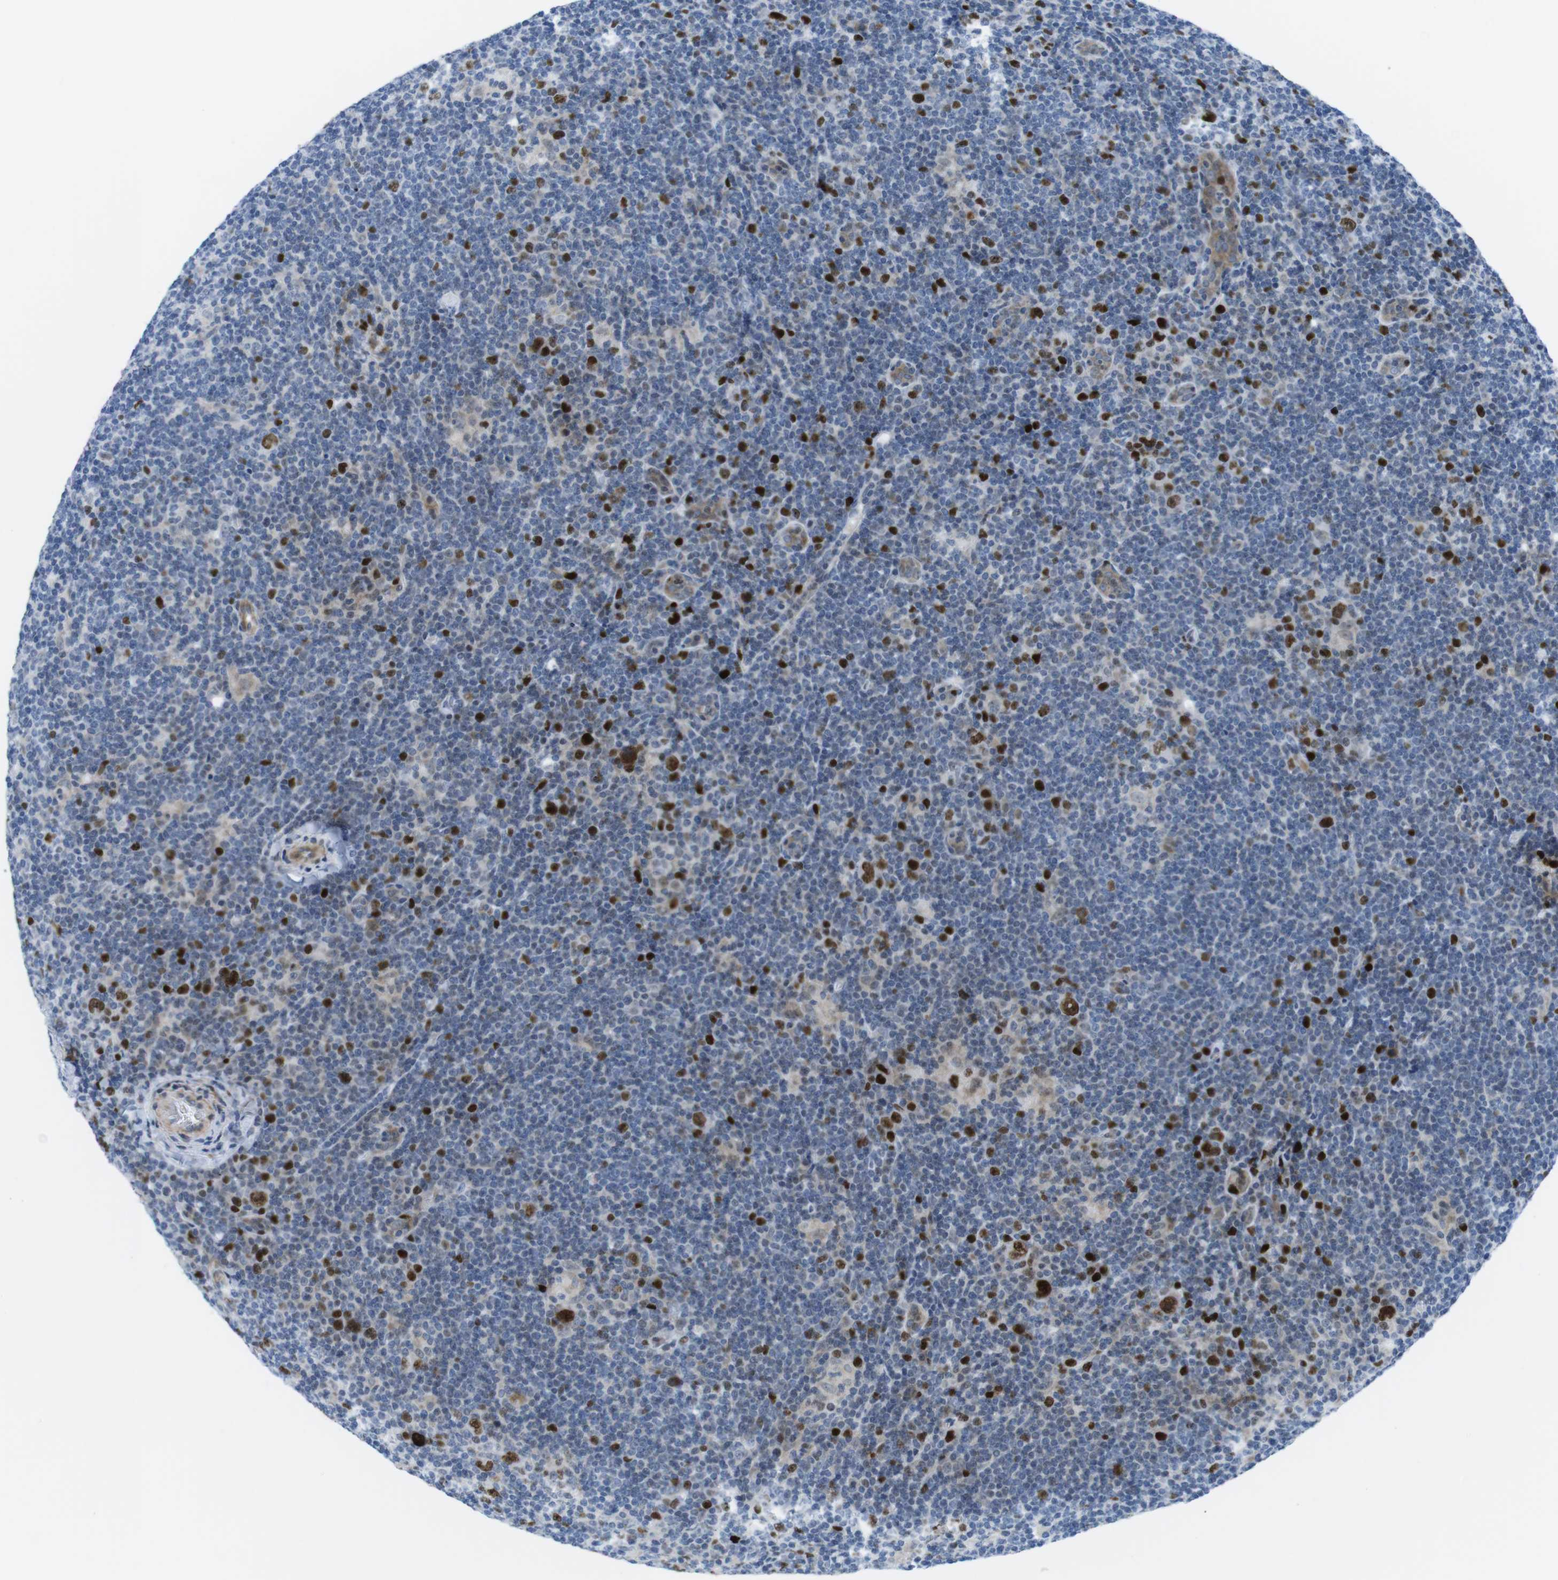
{"staining": {"intensity": "moderate", "quantity": "25%-75%", "location": "cytoplasmic/membranous,nuclear"}, "tissue": "lymphoma", "cell_type": "Tumor cells", "image_type": "cancer", "snomed": [{"axis": "morphology", "description": "Hodgkin's disease, NOS"}, {"axis": "topography", "description": "Lymph node"}], "caption": "Immunohistochemical staining of human Hodgkin's disease demonstrates medium levels of moderate cytoplasmic/membranous and nuclear protein expression in approximately 25%-75% of tumor cells. Nuclei are stained in blue.", "gene": "CHAF1A", "patient": {"sex": "female", "age": 57}}